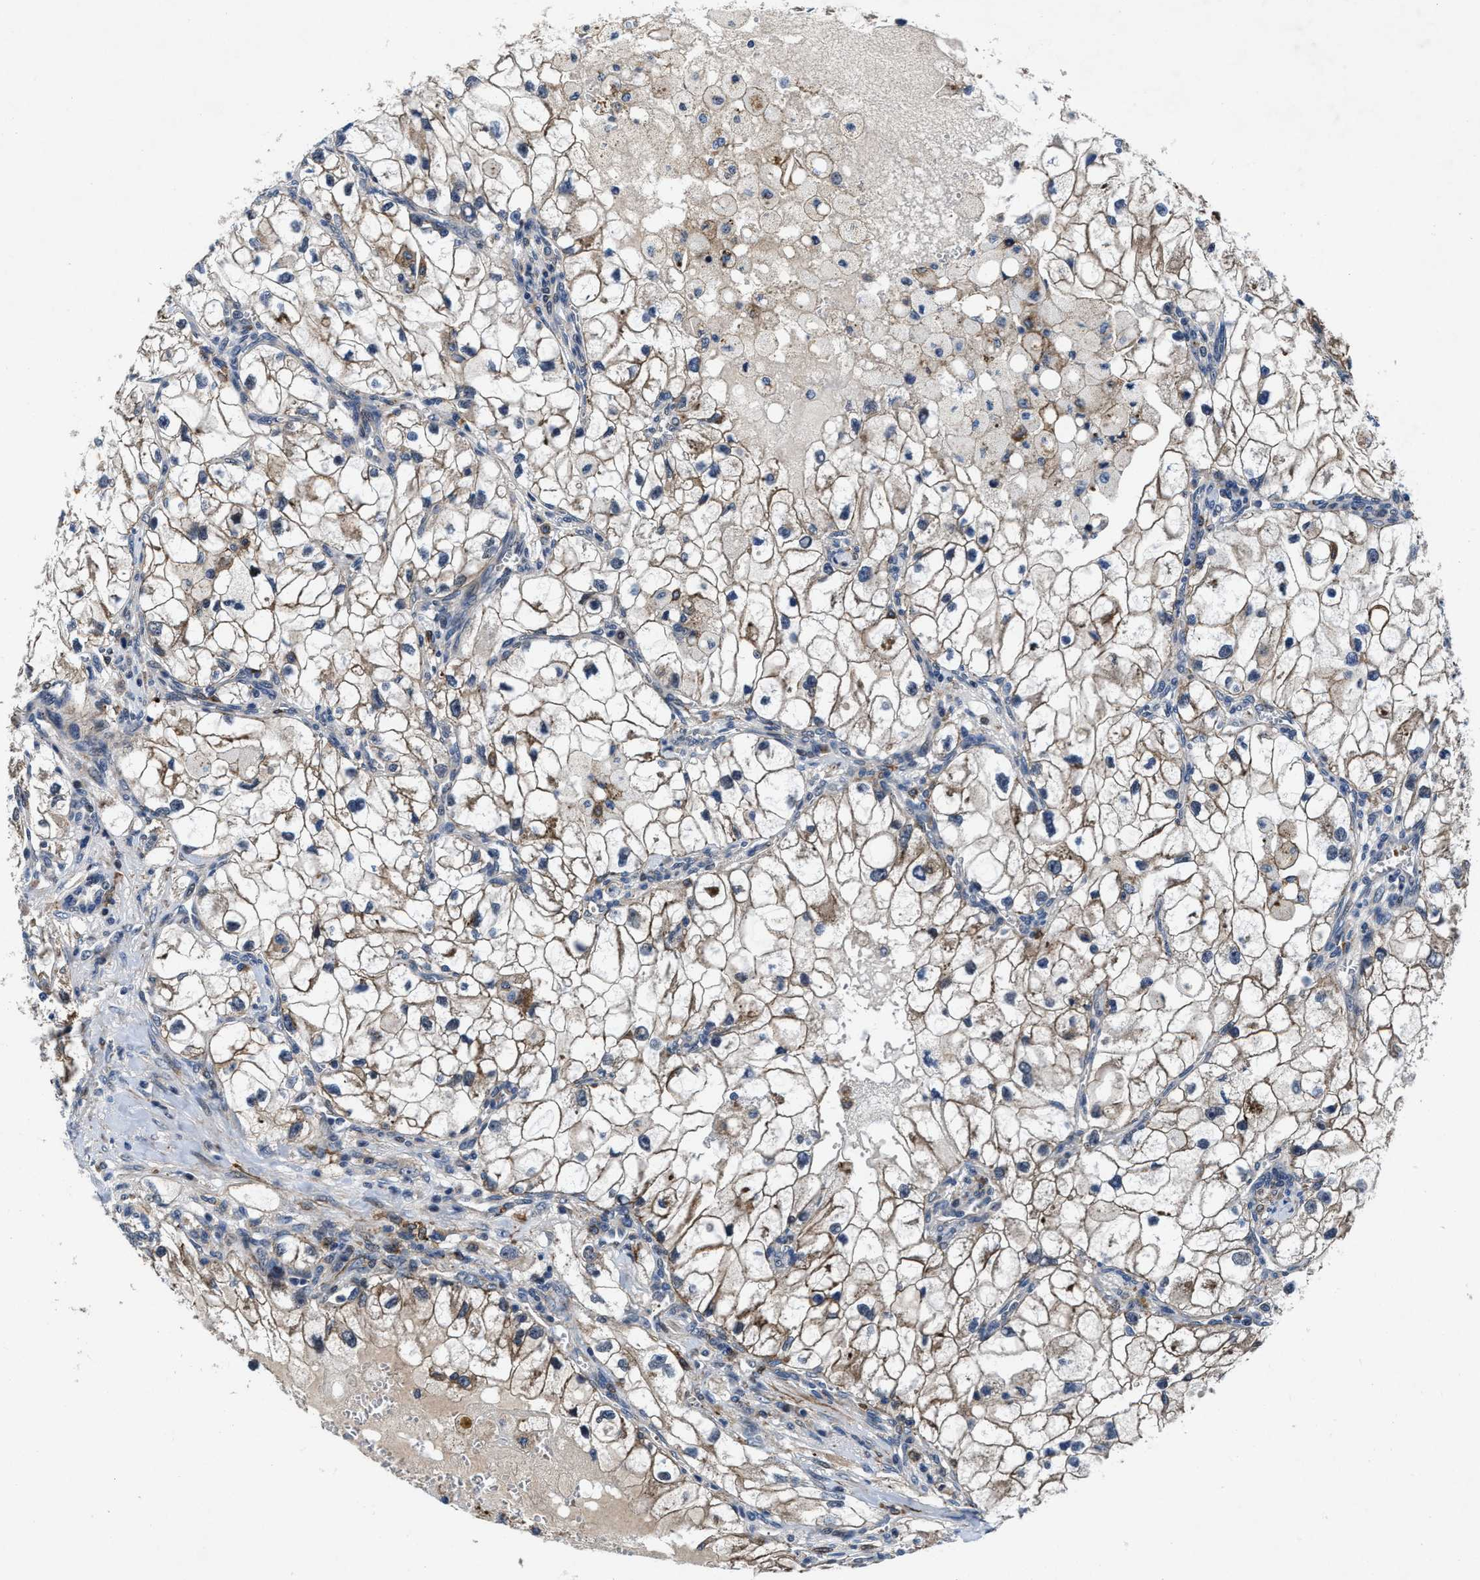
{"staining": {"intensity": "weak", "quantity": ">75%", "location": "cytoplasmic/membranous"}, "tissue": "renal cancer", "cell_type": "Tumor cells", "image_type": "cancer", "snomed": [{"axis": "morphology", "description": "Adenocarcinoma, NOS"}, {"axis": "topography", "description": "Kidney"}], "caption": "IHC photomicrograph of neoplastic tissue: renal cancer stained using immunohistochemistry shows low levels of weak protein expression localized specifically in the cytoplasmic/membranous of tumor cells, appearing as a cytoplasmic/membranous brown color.", "gene": "C2orf66", "patient": {"sex": "female", "age": 70}}